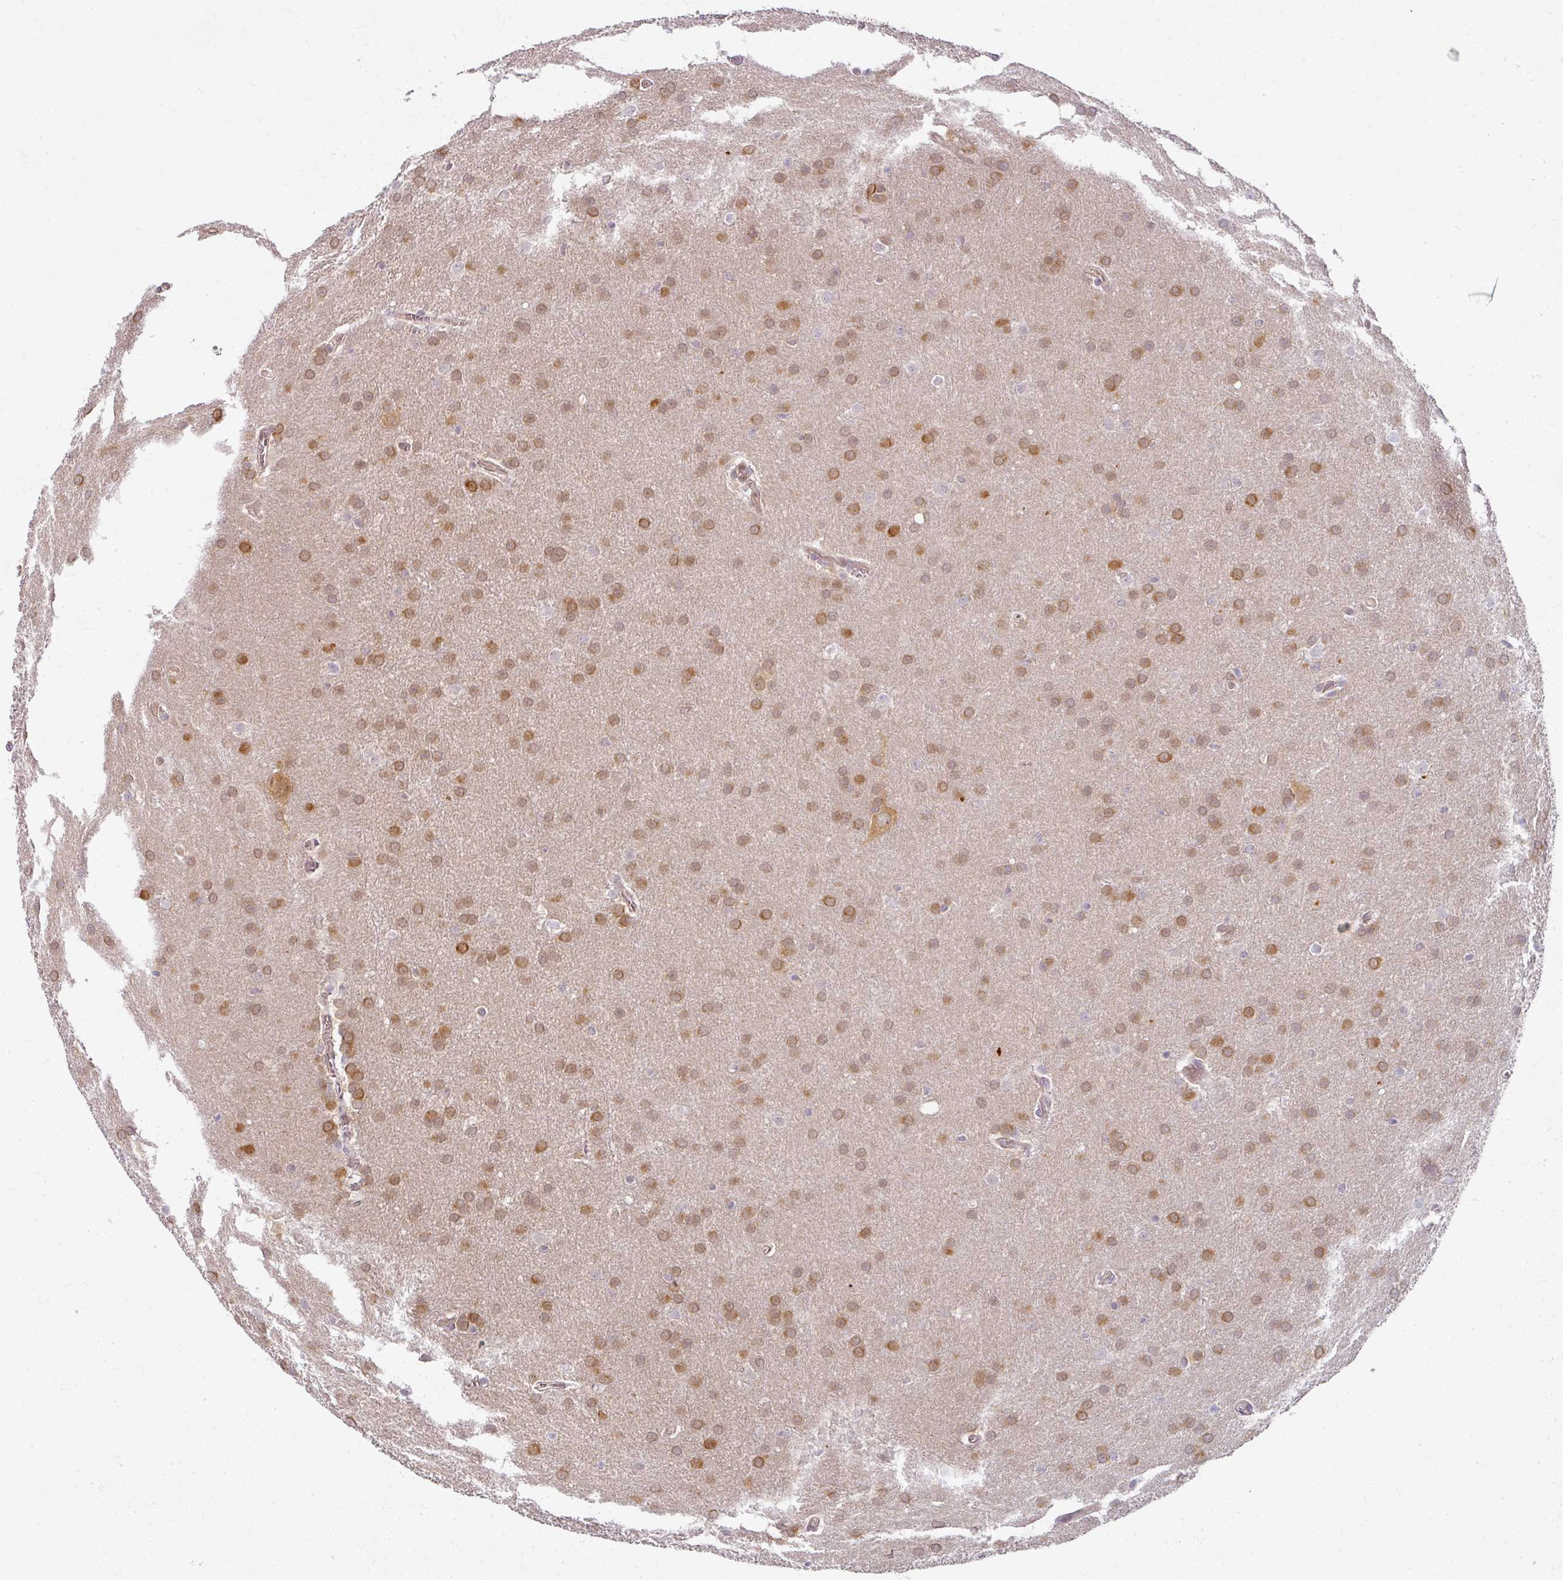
{"staining": {"intensity": "moderate", "quantity": ">75%", "location": "cytoplasmic/membranous,nuclear"}, "tissue": "glioma", "cell_type": "Tumor cells", "image_type": "cancer", "snomed": [{"axis": "morphology", "description": "Glioma, malignant, Low grade"}, {"axis": "topography", "description": "Brain"}], "caption": "A high-resolution image shows immunohistochemistry (IHC) staining of glioma, which shows moderate cytoplasmic/membranous and nuclear staining in approximately >75% of tumor cells. (Brightfield microscopy of DAB IHC at high magnification).", "gene": "AGPAT4", "patient": {"sex": "female", "age": 32}}